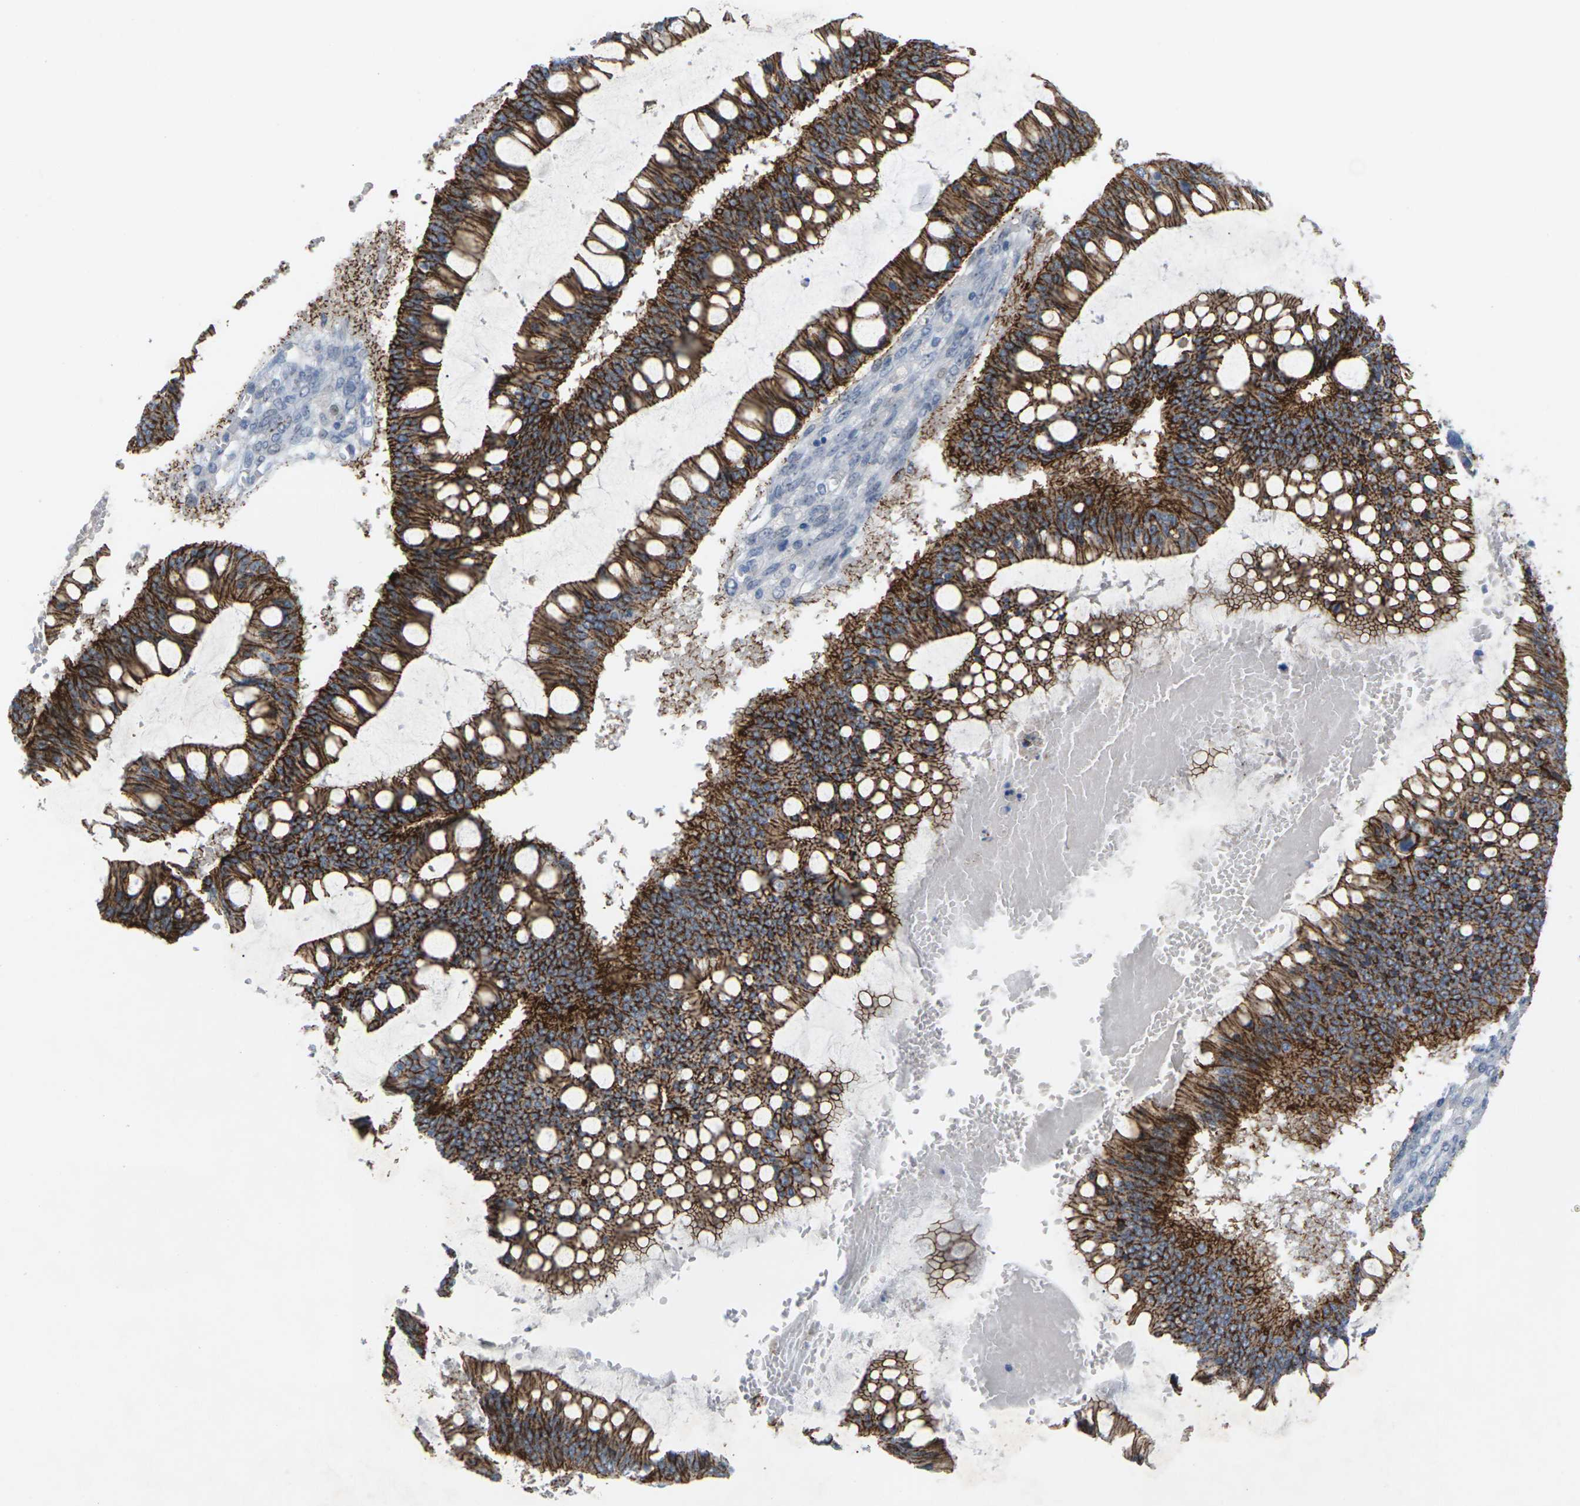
{"staining": {"intensity": "strong", "quantity": ">75%", "location": "cytoplasmic/membranous"}, "tissue": "ovarian cancer", "cell_type": "Tumor cells", "image_type": "cancer", "snomed": [{"axis": "morphology", "description": "Cystadenocarcinoma, mucinous, NOS"}, {"axis": "topography", "description": "Ovary"}], "caption": "Protein expression analysis of ovarian cancer (mucinous cystadenocarcinoma) exhibits strong cytoplasmic/membranous staining in approximately >75% of tumor cells.", "gene": "CLDN3", "patient": {"sex": "female", "age": 73}}